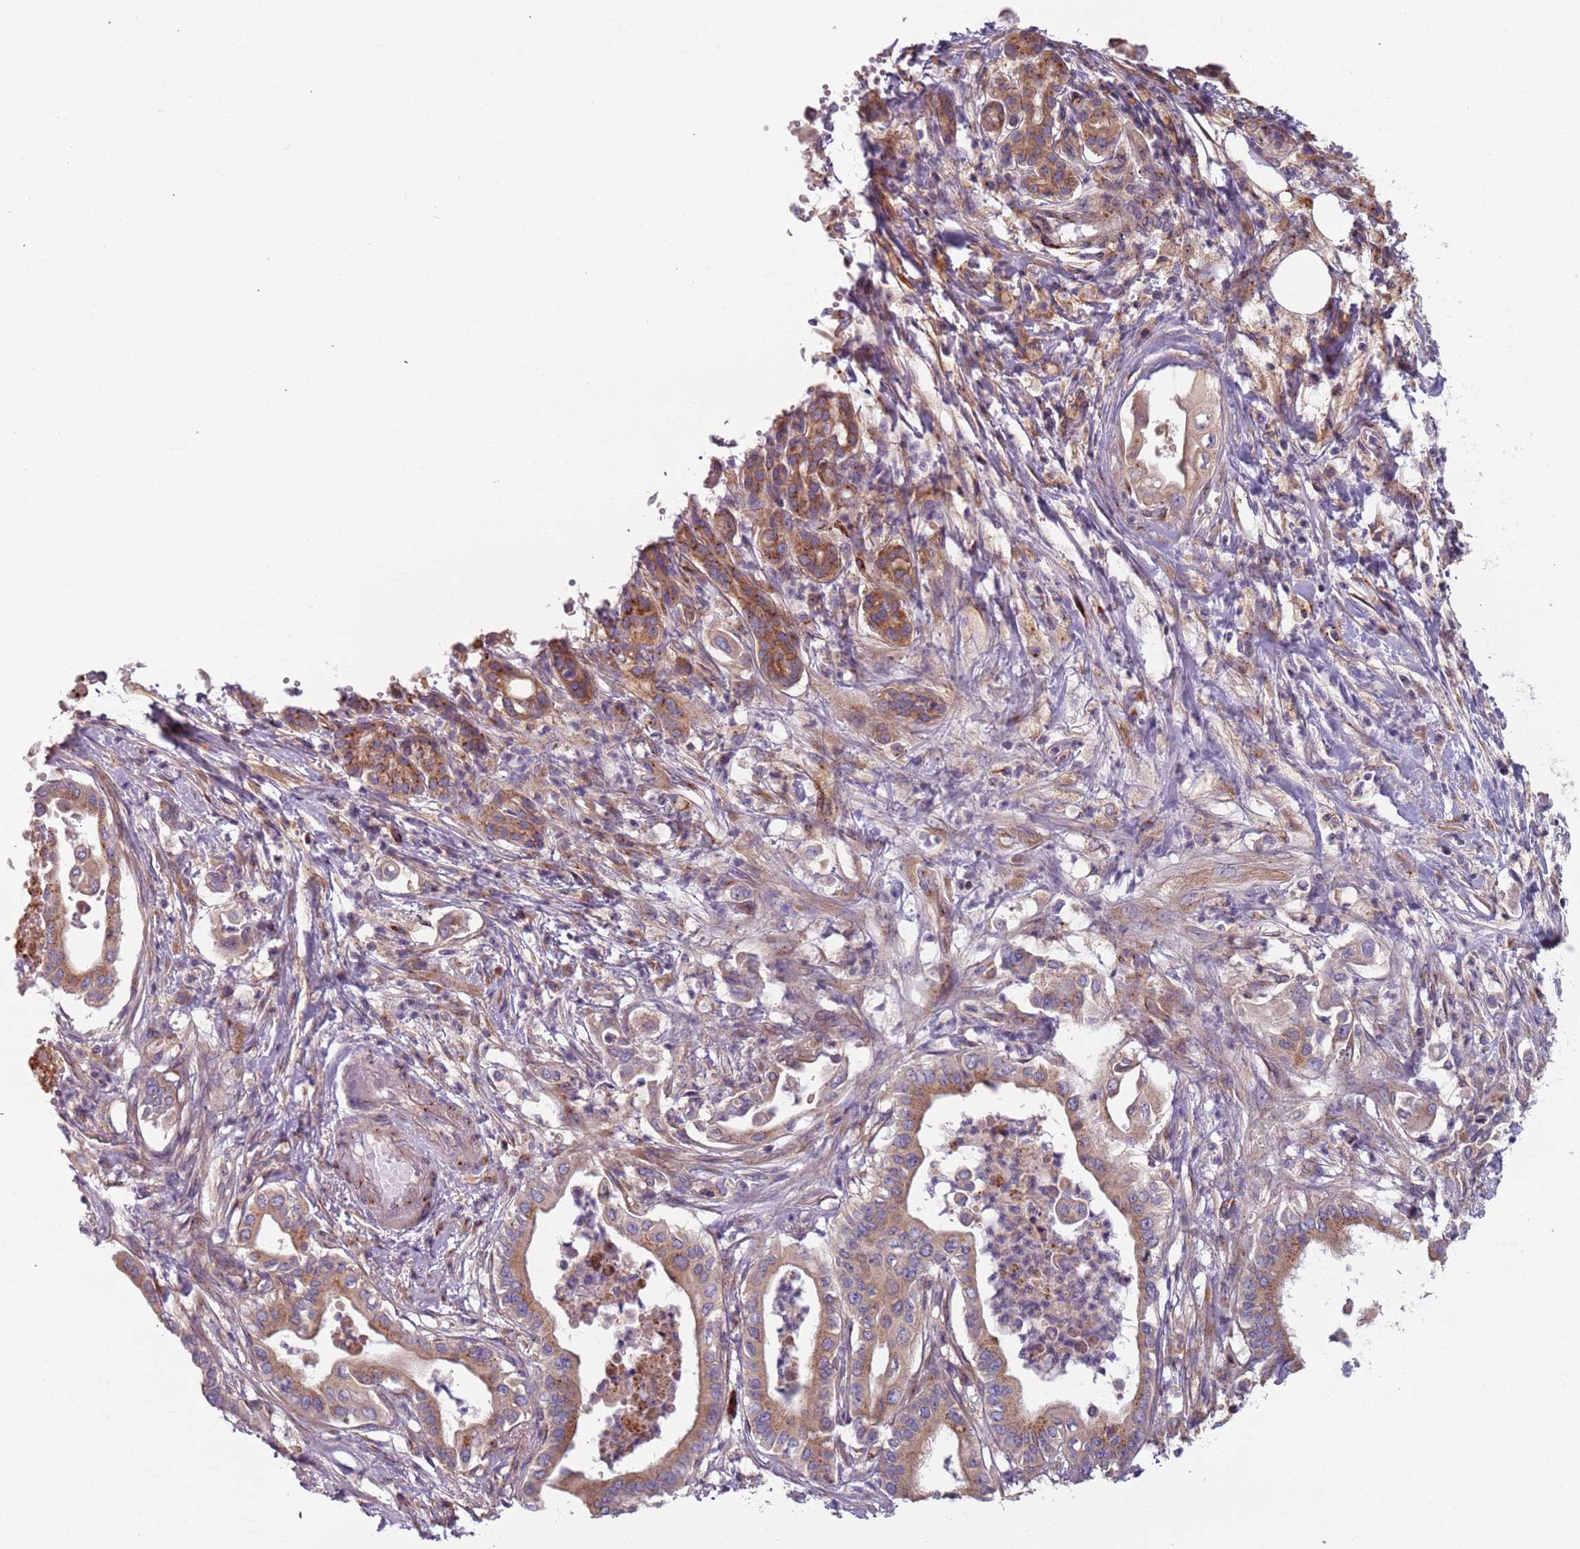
{"staining": {"intensity": "moderate", "quantity": ">75%", "location": "cytoplasmic/membranous"}, "tissue": "pancreatic cancer", "cell_type": "Tumor cells", "image_type": "cancer", "snomed": [{"axis": "morphology", "description": "Adenocarcinoma, NOS"}, {"axis": "topography", "description": "Pancreas"}], "caption": "The photomicrograph exhibits a brown stain indicating the presence of a protein in the cytoplasmic/membranous of tumor cells in pancreatic cancer.", "gene": "AKTIP", "patient": {"sex": "female", "age": 77}}